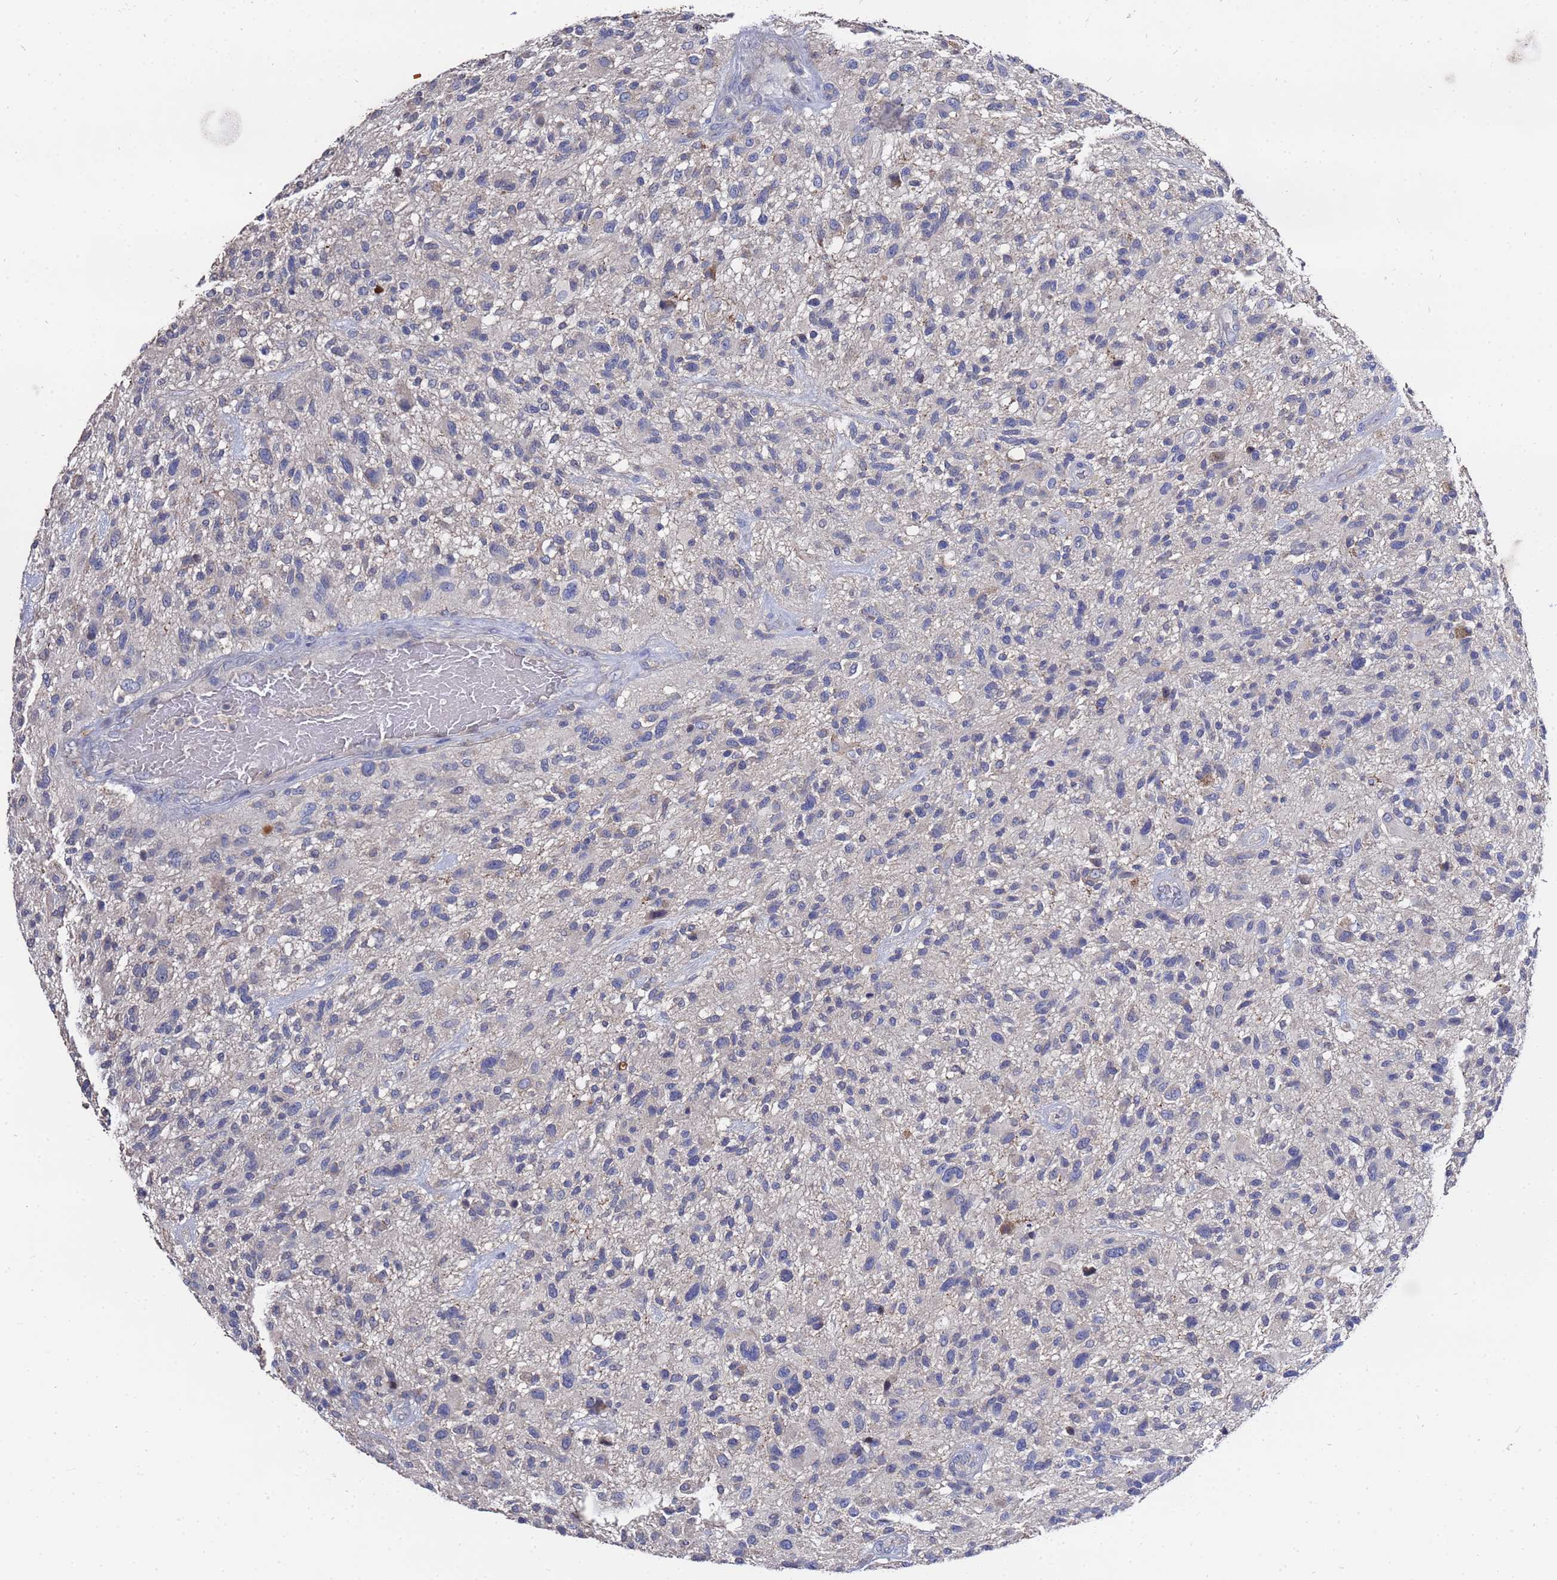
{"staining": {"intensity": "negative", "quantity": "none", "location": "none"}, "tissue": "glioma", "cell_type": "Tumor cells", "image_type": "cancer", "snomed": [{"axis": "morphology", "description": "Glioma, malignant, High grade"}, {"axis": "topography", "description": "Brain"}], "caption": "DAB immunohistochemical staining of human malignant glioma (high-grade) exhibits no significant staining in tumor cells.", "gene": "TCP10L", "patient": {"sex": "male", "age": 47}}